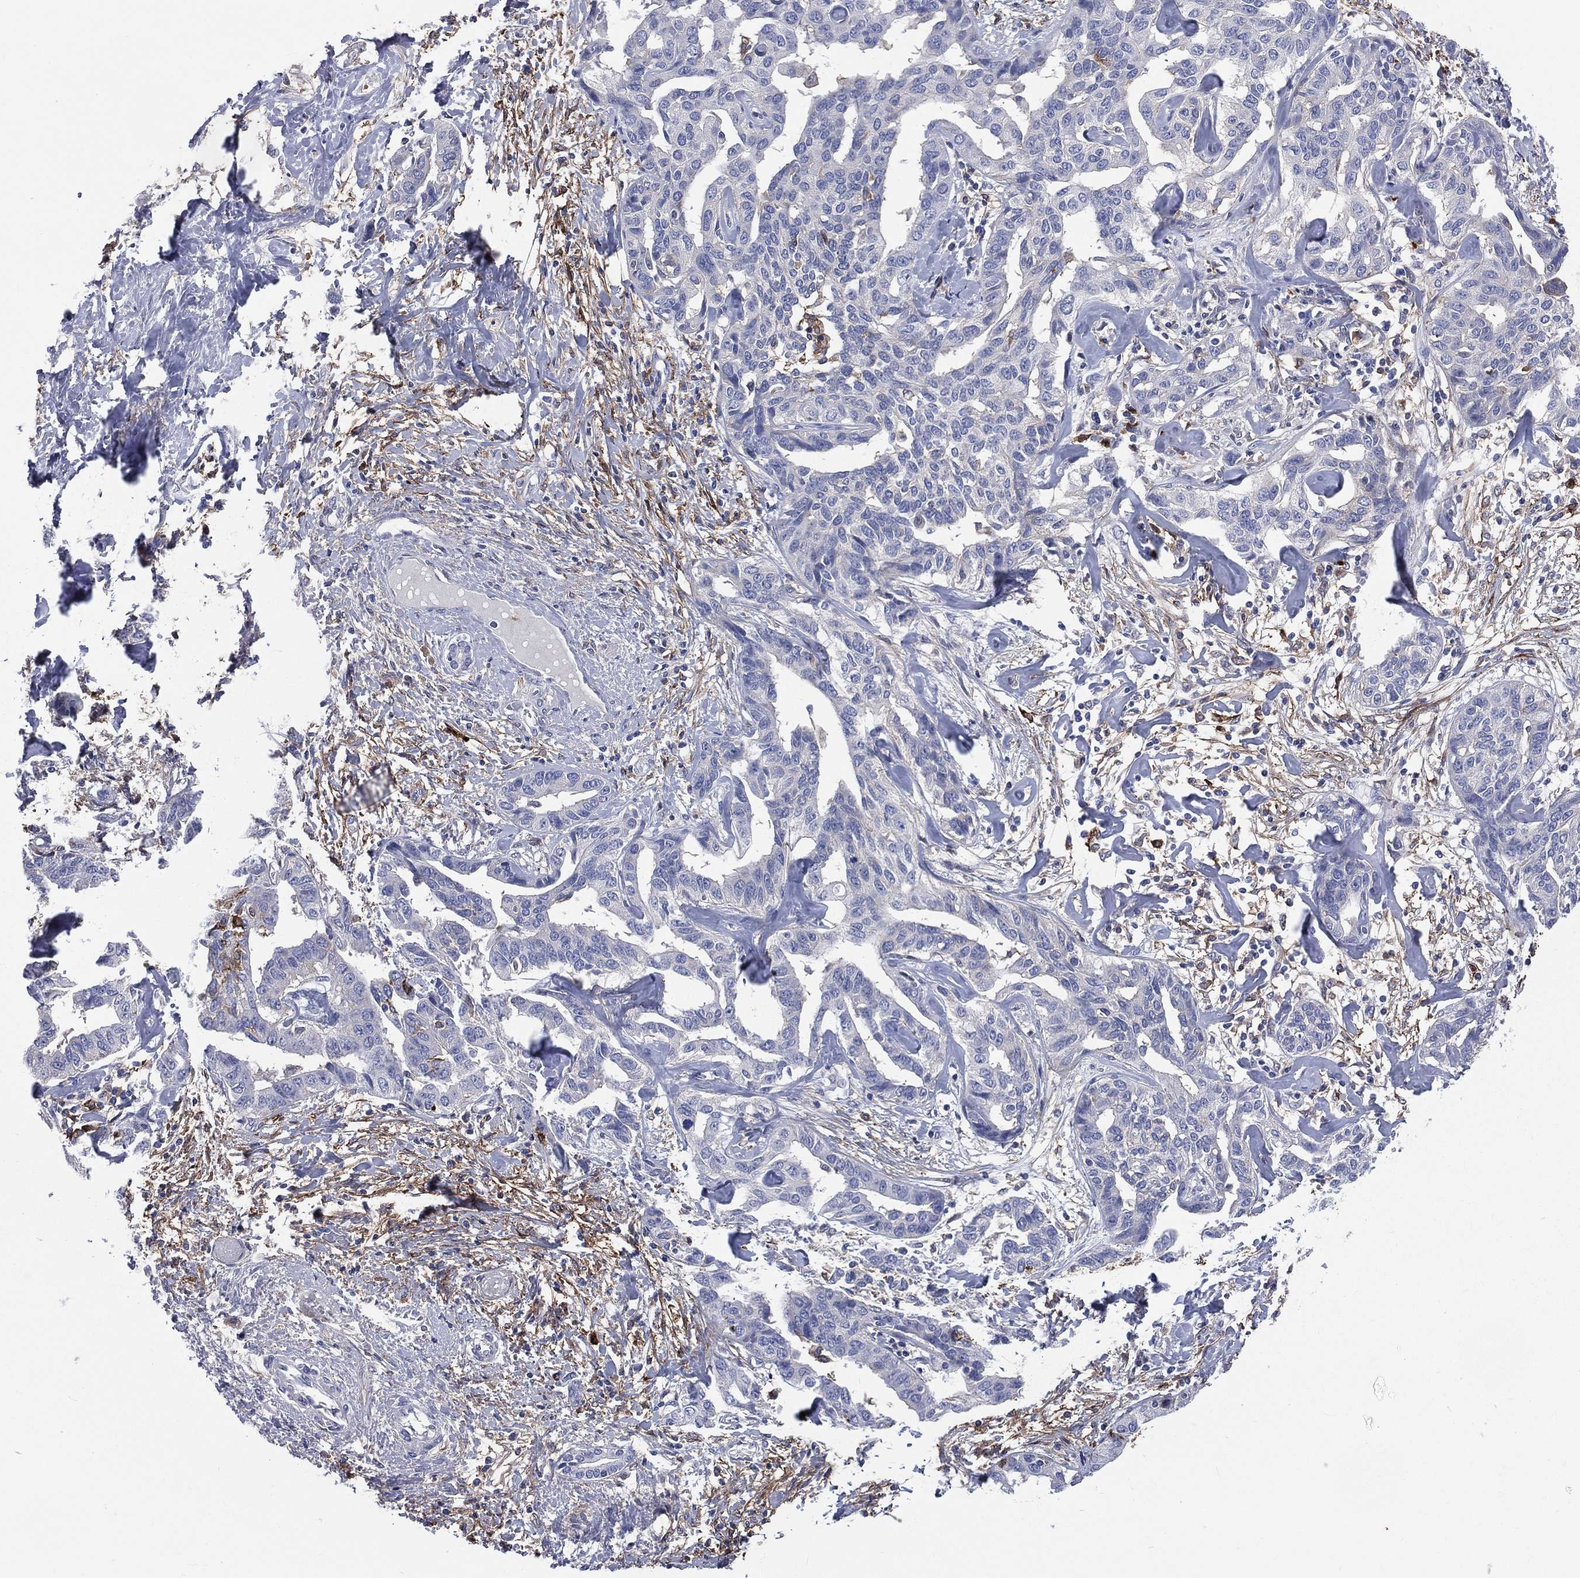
{"staining": {"intensity": "negative", "quantity": "none", "location": "none"}, "tissue": "liver cancer", "cell_type": "Tumor cells", "image_type": "cancer", "snomed": [{"axis": "morphology", "description": "Cholangiocarcinoma"}, {"axis": "topography", "description": "Liver"}], "caption": "High magnification brightfield microscopy of liver cancer stained with DAB (3,3'-diaminobenzidine) (brown) and counterstained with hematoxylin (blue): tumor cells show no significant expression.", "gene": "BASP1", "patient": {"sex": "male", "age": 59}}